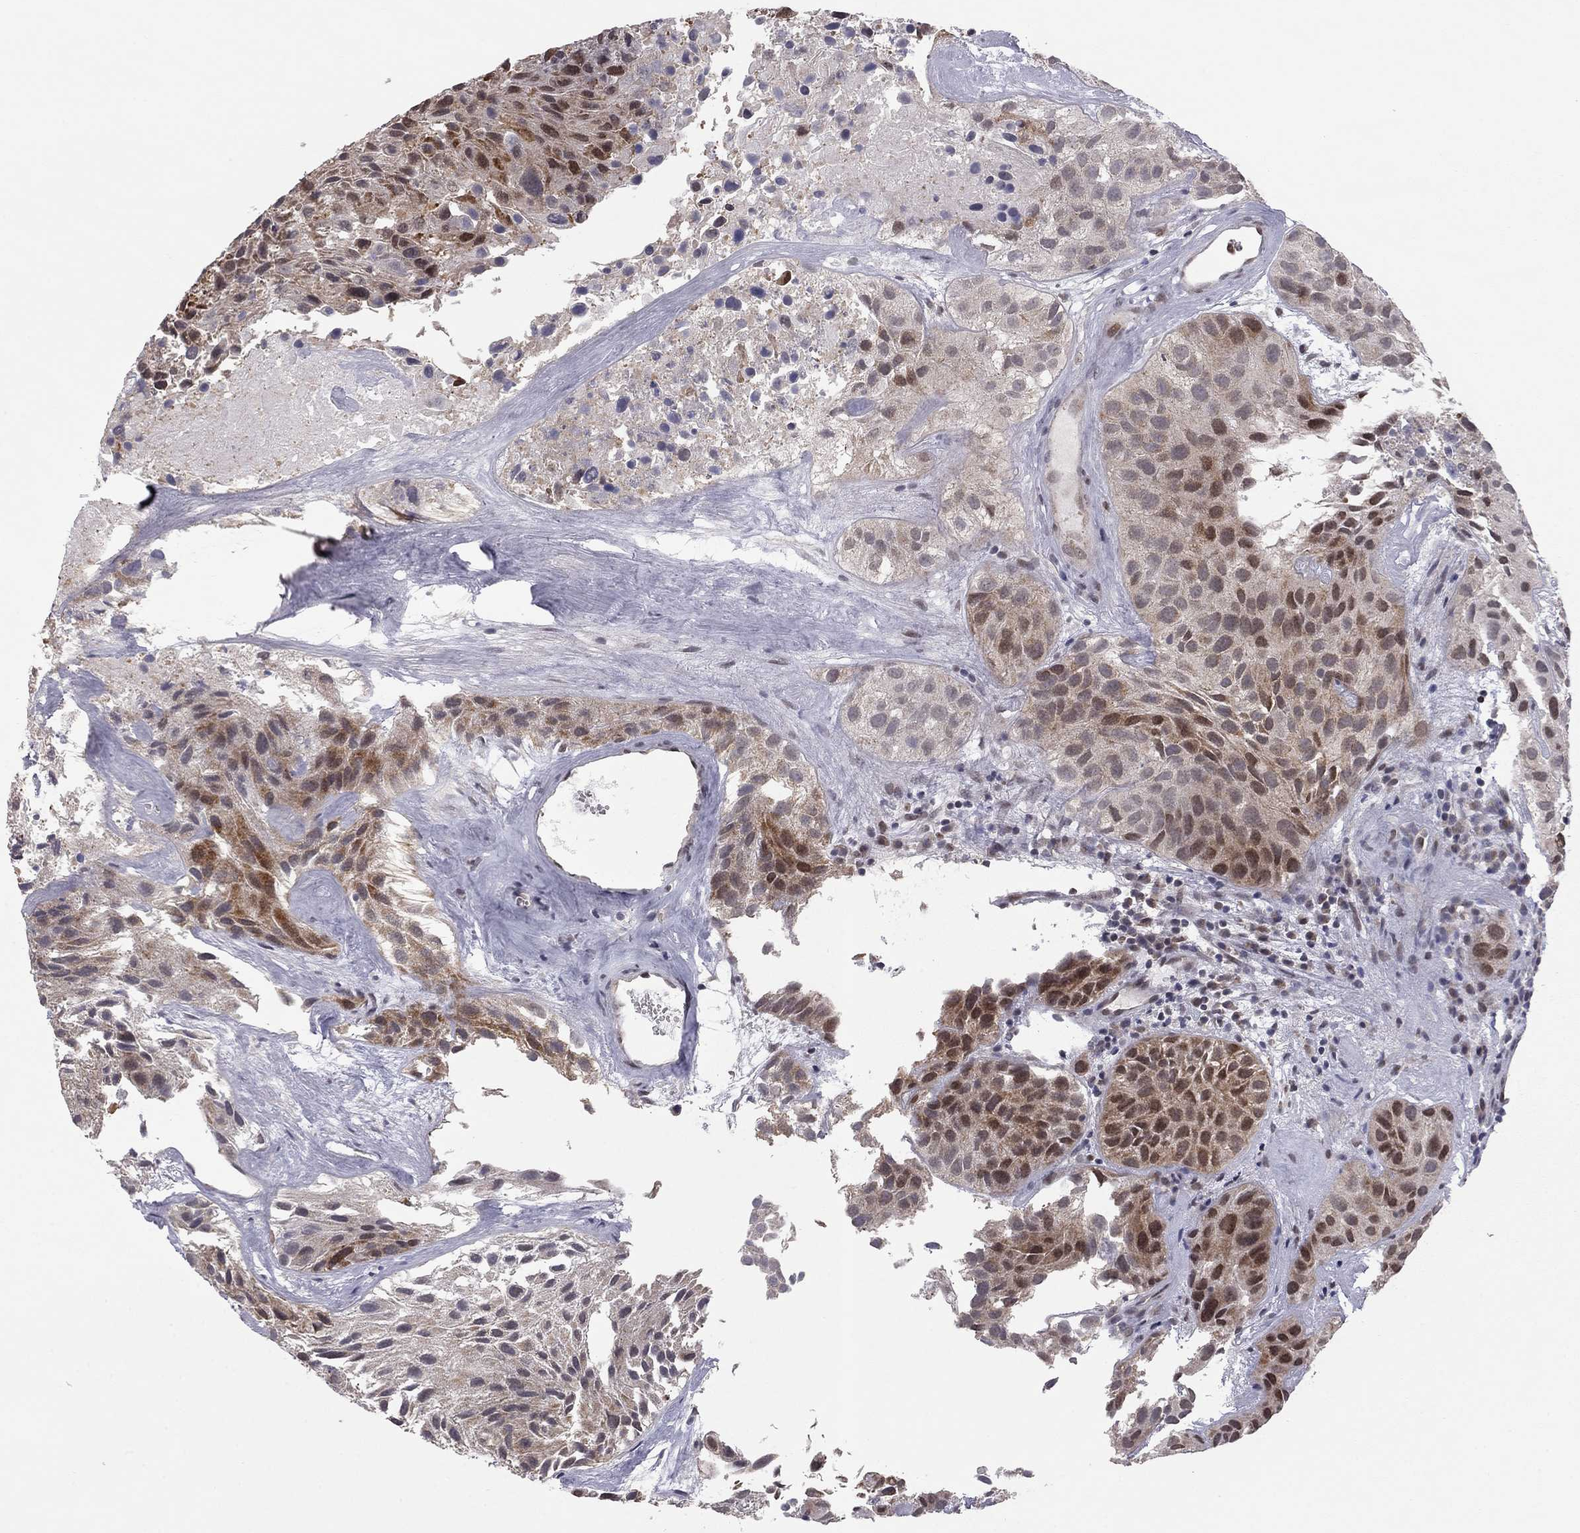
{"staining": {"intensity": "strong", "quantity": "<25%", "location": "nuclear"}, "tissue": "urothelial cancer", "cell_type": "Tumor cells", "image_type": "cancer", "snomed": [{"axis": "morphology", "description": "Urothelial carcinoma, Low grade"}, {"axis": "topography", "description": "Urinary bladder"}], "caption": "Low-grade urothelial carcinoma tissue shows strong nuclear expression in about <25% of tumor cells (Brightfield microscopy of DAB IHC at high magnification).", "gene": "MC3R", "patient": {"sex": "female", "age": 87}}